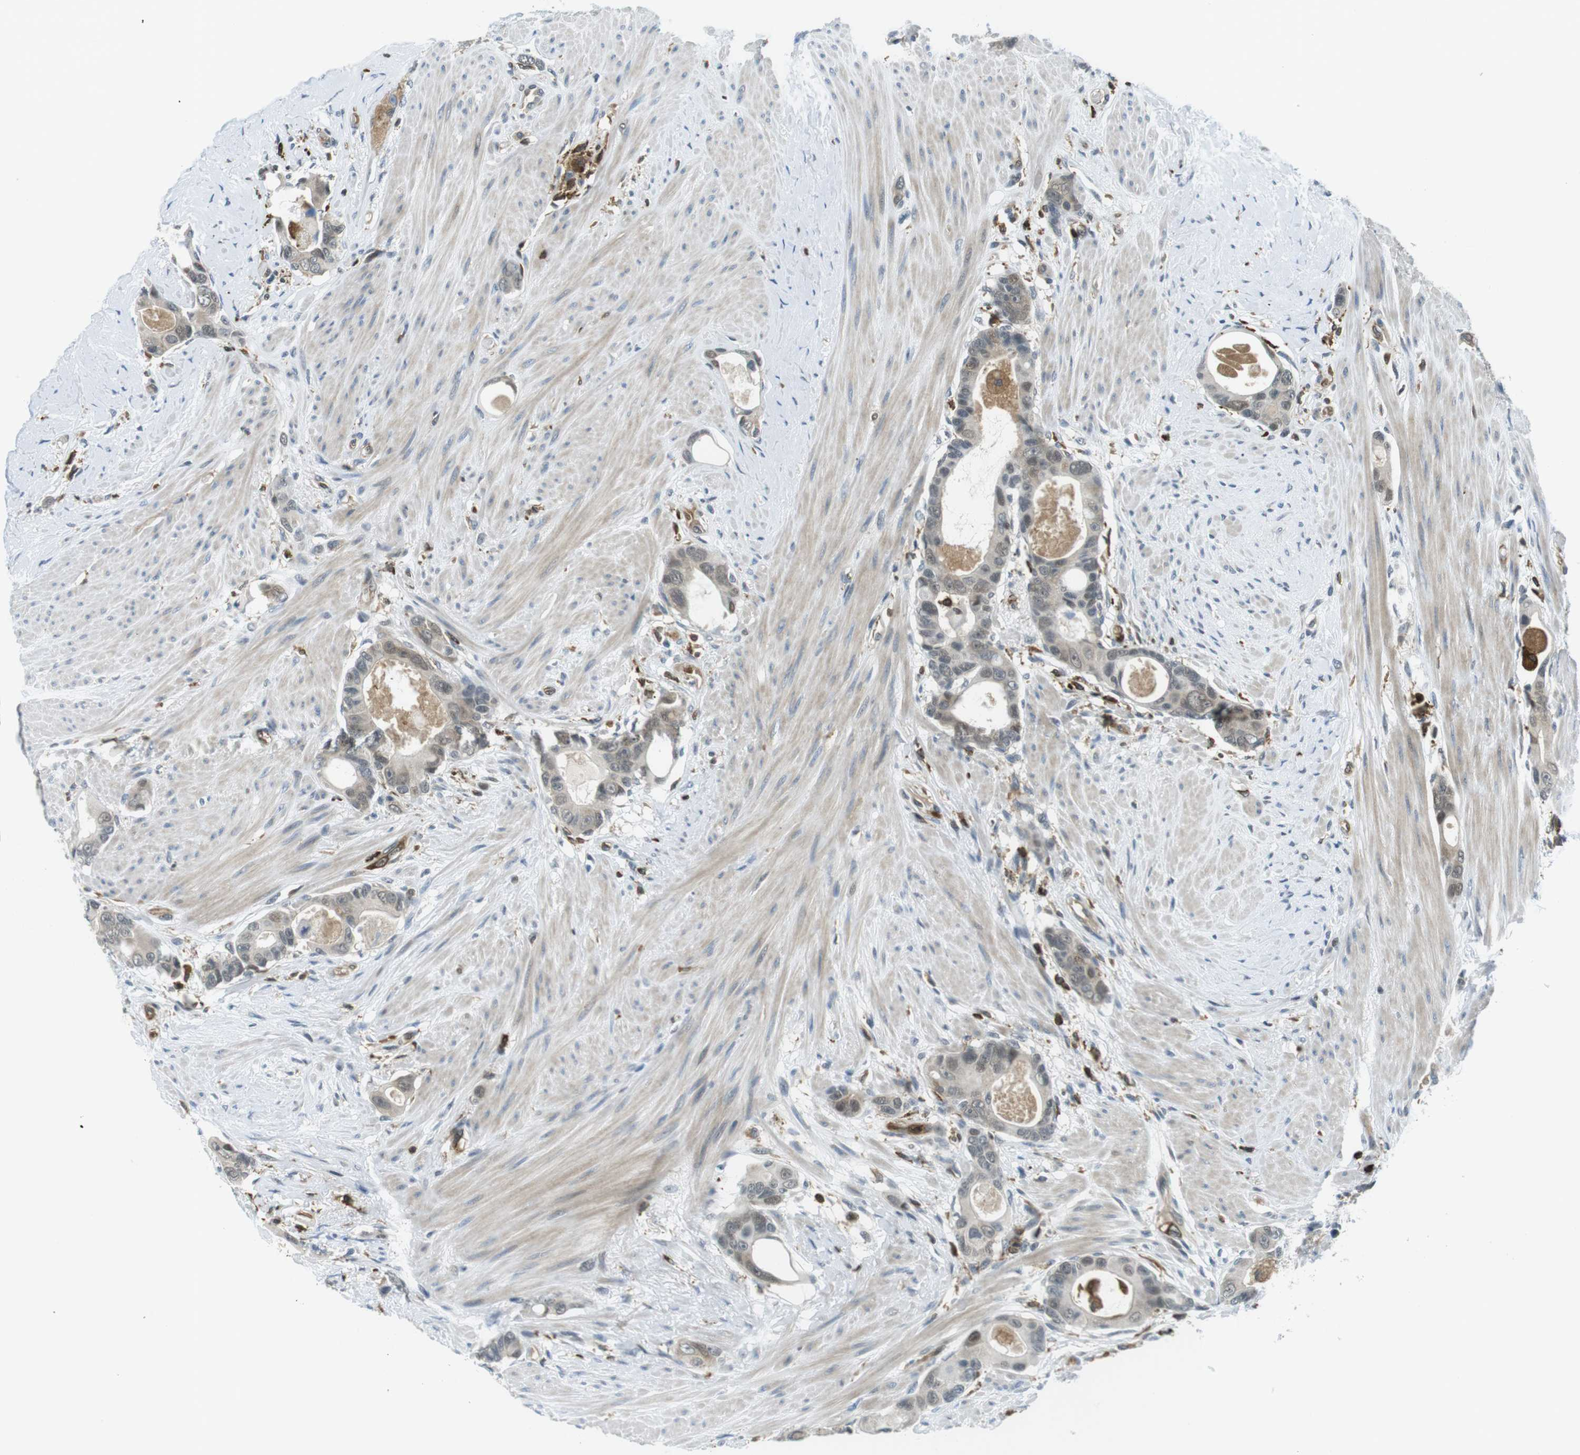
{"staining": {"intensity": "weak", "quantity": "<25%", "location": "nuclear"}, "tissue": "colorectal cancer", "cell_type": "Tumor cells", "image_type": "cancer", "snomed": [{"axis": "morphology", "description": "Adenocarcinoma, NOS"}, {"axis": "topography", "description": "Rectum"}], "caption": "A micrograph of human colorectal cancer is negative for staining in tumor cells.", "gene": "STK10", "patient": {"sex": "male", "age": 51}}